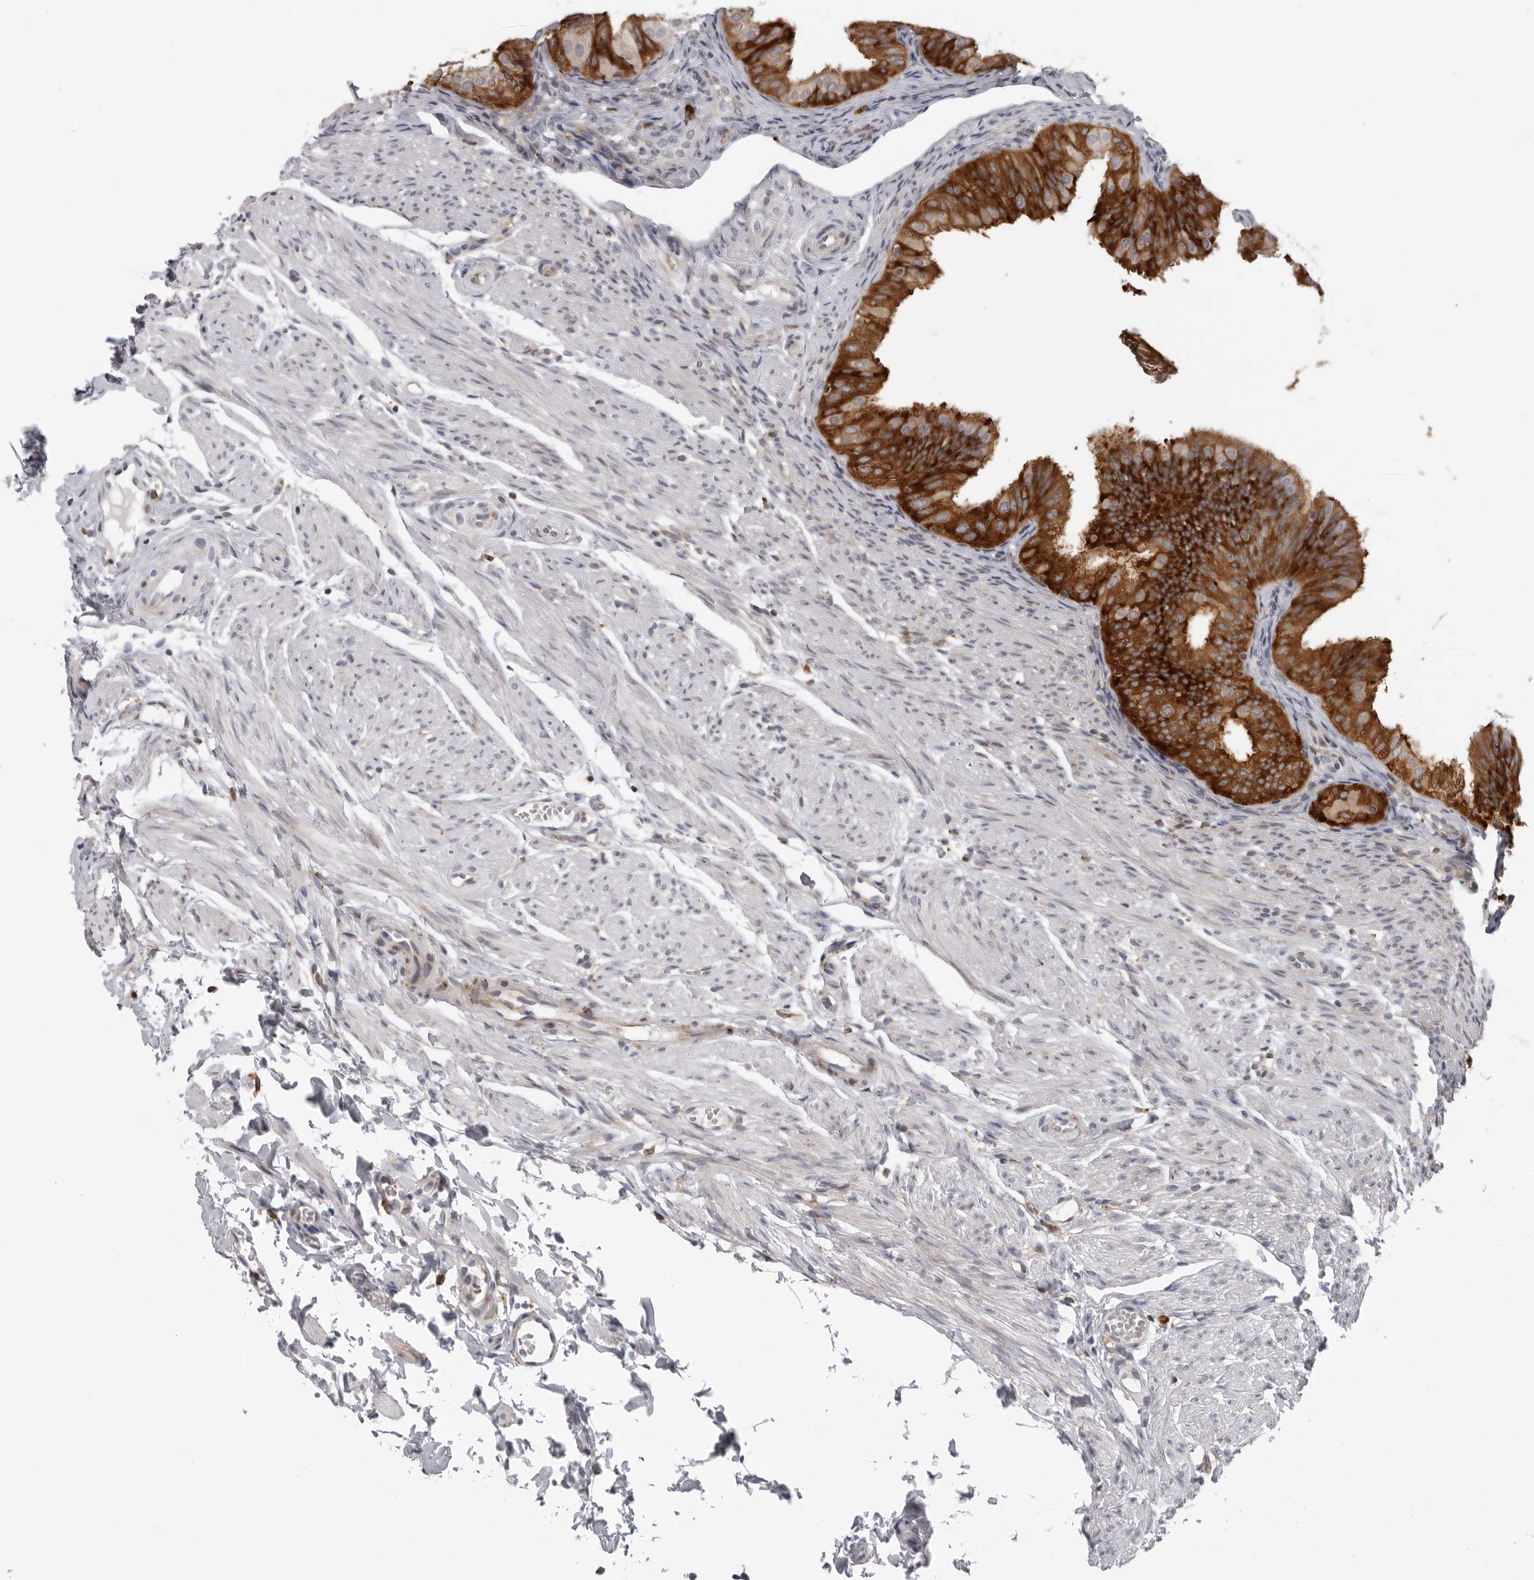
{"staining": {"intensity": "strong", "quantity": ">75%", "location": "cytoplasmic/membranous"}, "tissue": "fallopian tube", "cell_type": "Glandular cells", "image_type": "normal", "snomed": [{"axis": "morphology", "description": "Normal tissue, NOS"}, {"axis": "topography", "description": "Fallopian tube"}], "caption": "Fallopian tube stained for a protein exhibits strong cytoplasmic/membranous positivity in glandular cells. The staining was performed using DAB to visualize the protein expression in brown, while the nuclei were stained in blue with hematoxylin (Magnification: 20x).", "gene": "ALPK2", "patient": {"sex": "female", "age": 35}}